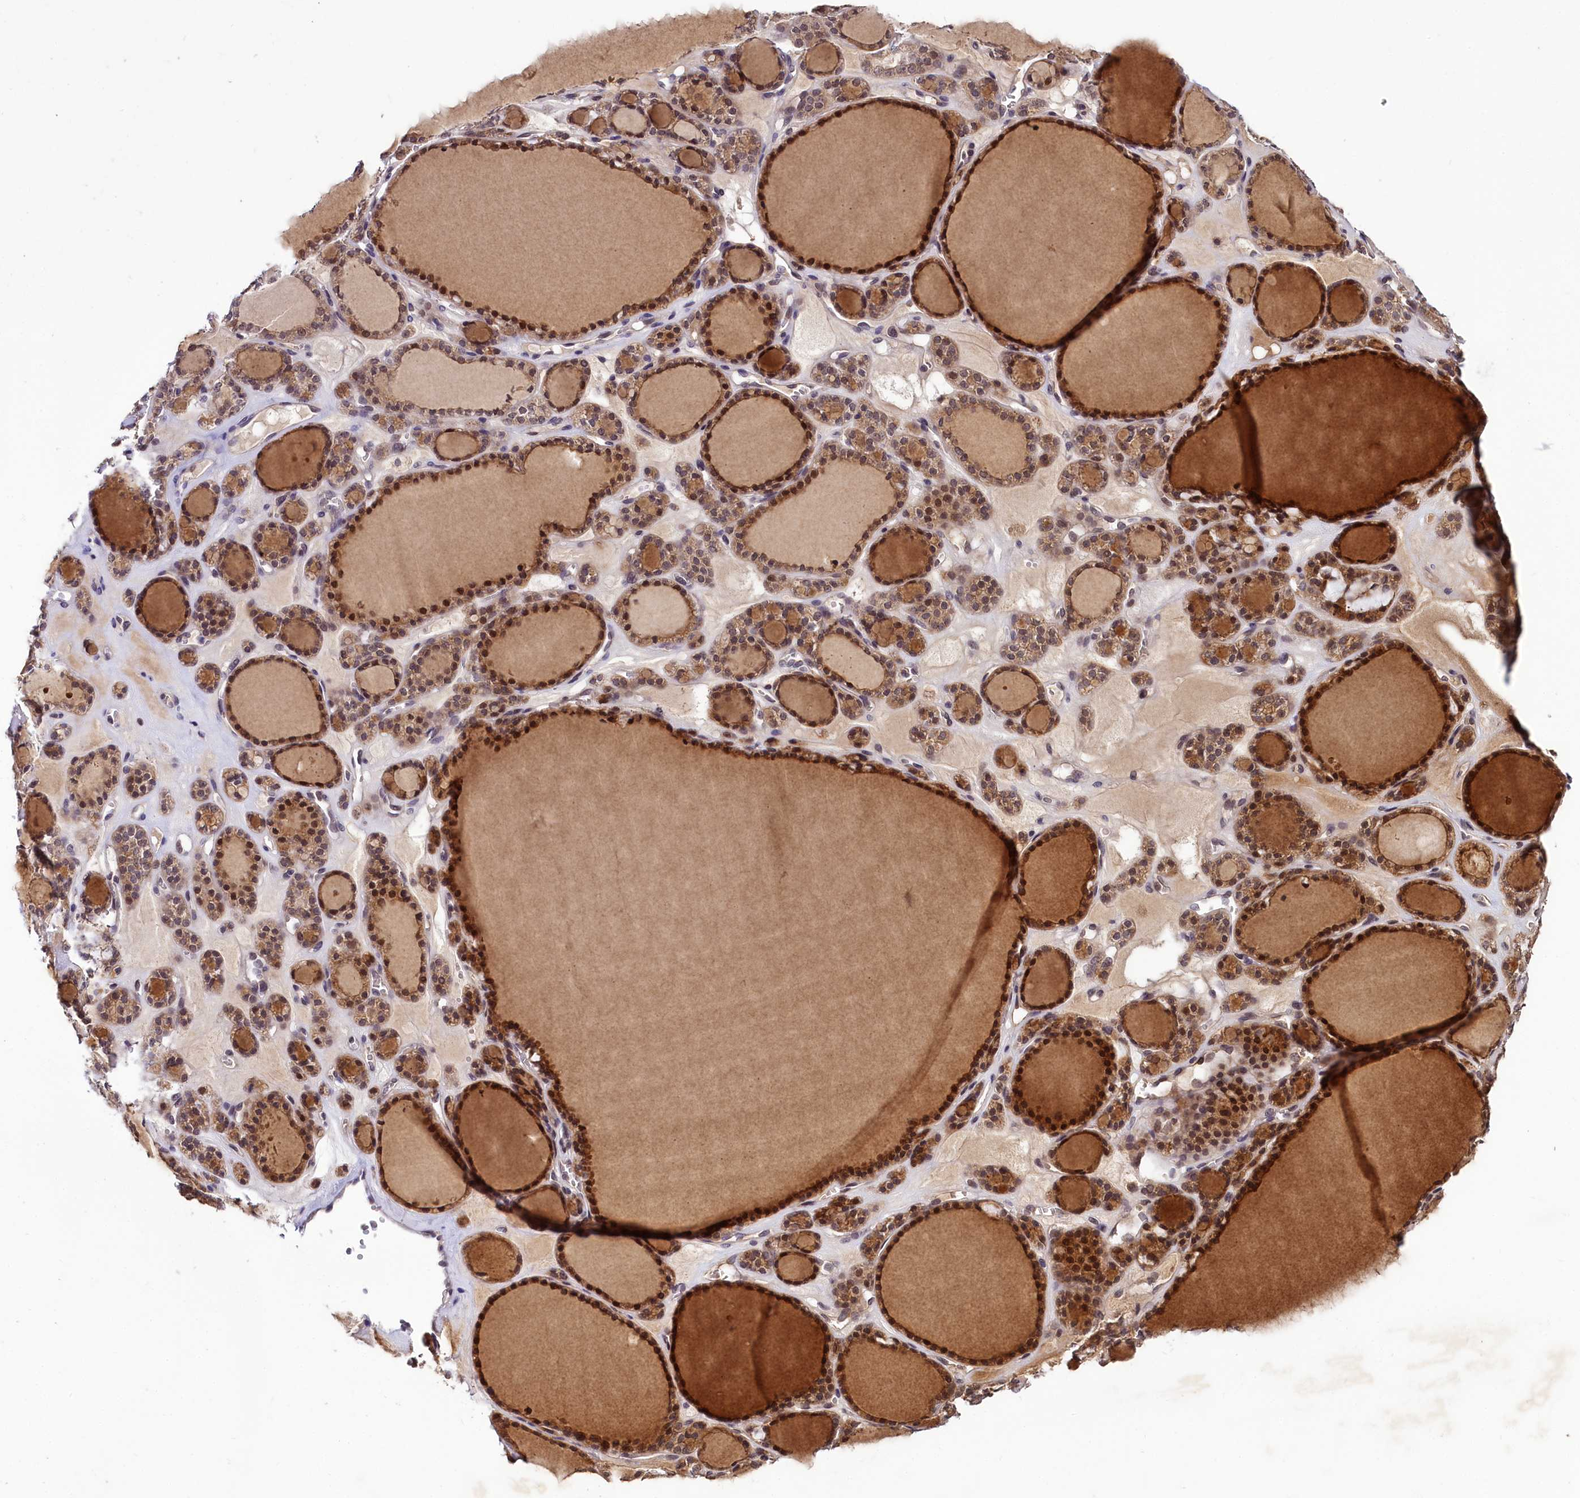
{"staining": {"intensity": "moderate", "quantity": ">75%", "location": "cytoplasmic/membranous,nuclear"}, "tissue": "thyroid gland", "cell_type": "Glandular cells", "image_type": "normal", "snomed": [{"axis": "morphology", "description": "Normal tissue, NOS"}, {"axis": "topography", "description": "Thyroid gland"}], "caption": "Immunohistochemistry (IHC) staining of unremarkable thyroid gland, which displays medium levels of moderate cytoplasmic/membranous,nuclear staining in about >75% of glandular cells indicating moderate cytoplasmic/membranous,nuclear protein staining. The staining was performed using DAB (3,3'-diaminobenzidine) (brown) for protein detection and nuclei were counterstained in hematoxylin (blue).", "gene": "UBE3A", "patient": {"sex": "female", "age": 28}}